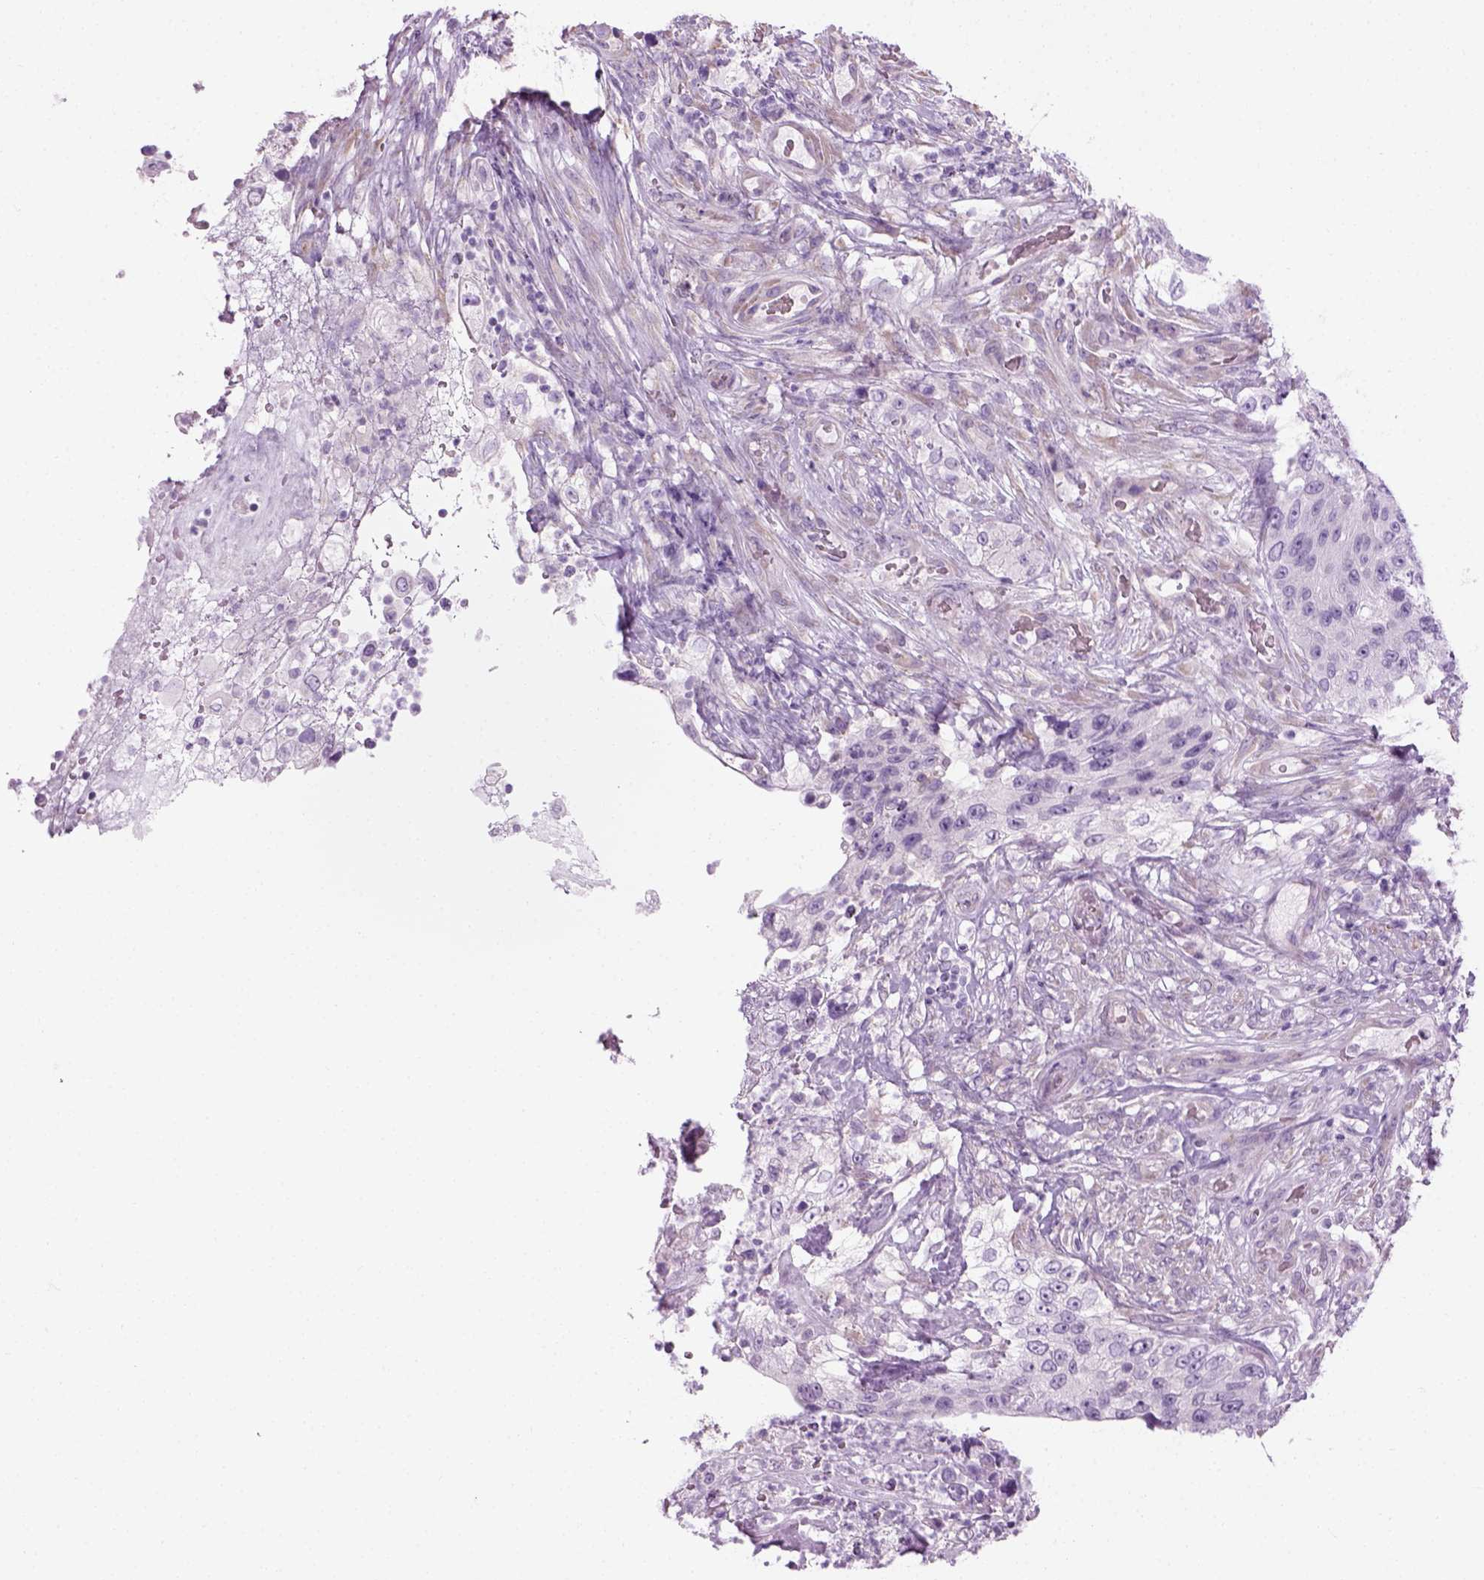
{"staining": {"intensity": "negative", "quantity": "none", "location": "none"}, "tissue": "urothelial cancer", "cell_type": "Tumor cells", "image_type": "cancer", "snomed": [{"axis": "morphology", "description": "Urothelial carcinoma, High grade"}, {"axis": "topography", "description": "Urinary bladder"}], "caption": "A high-resolution photomicrograph shows immunohistochemistry (IHC) staining of urothelial cancer, which shows no significant expression in tumor cells.", "gene": "CIBAR2", "patient": {"sex": "female", "age": 60}}